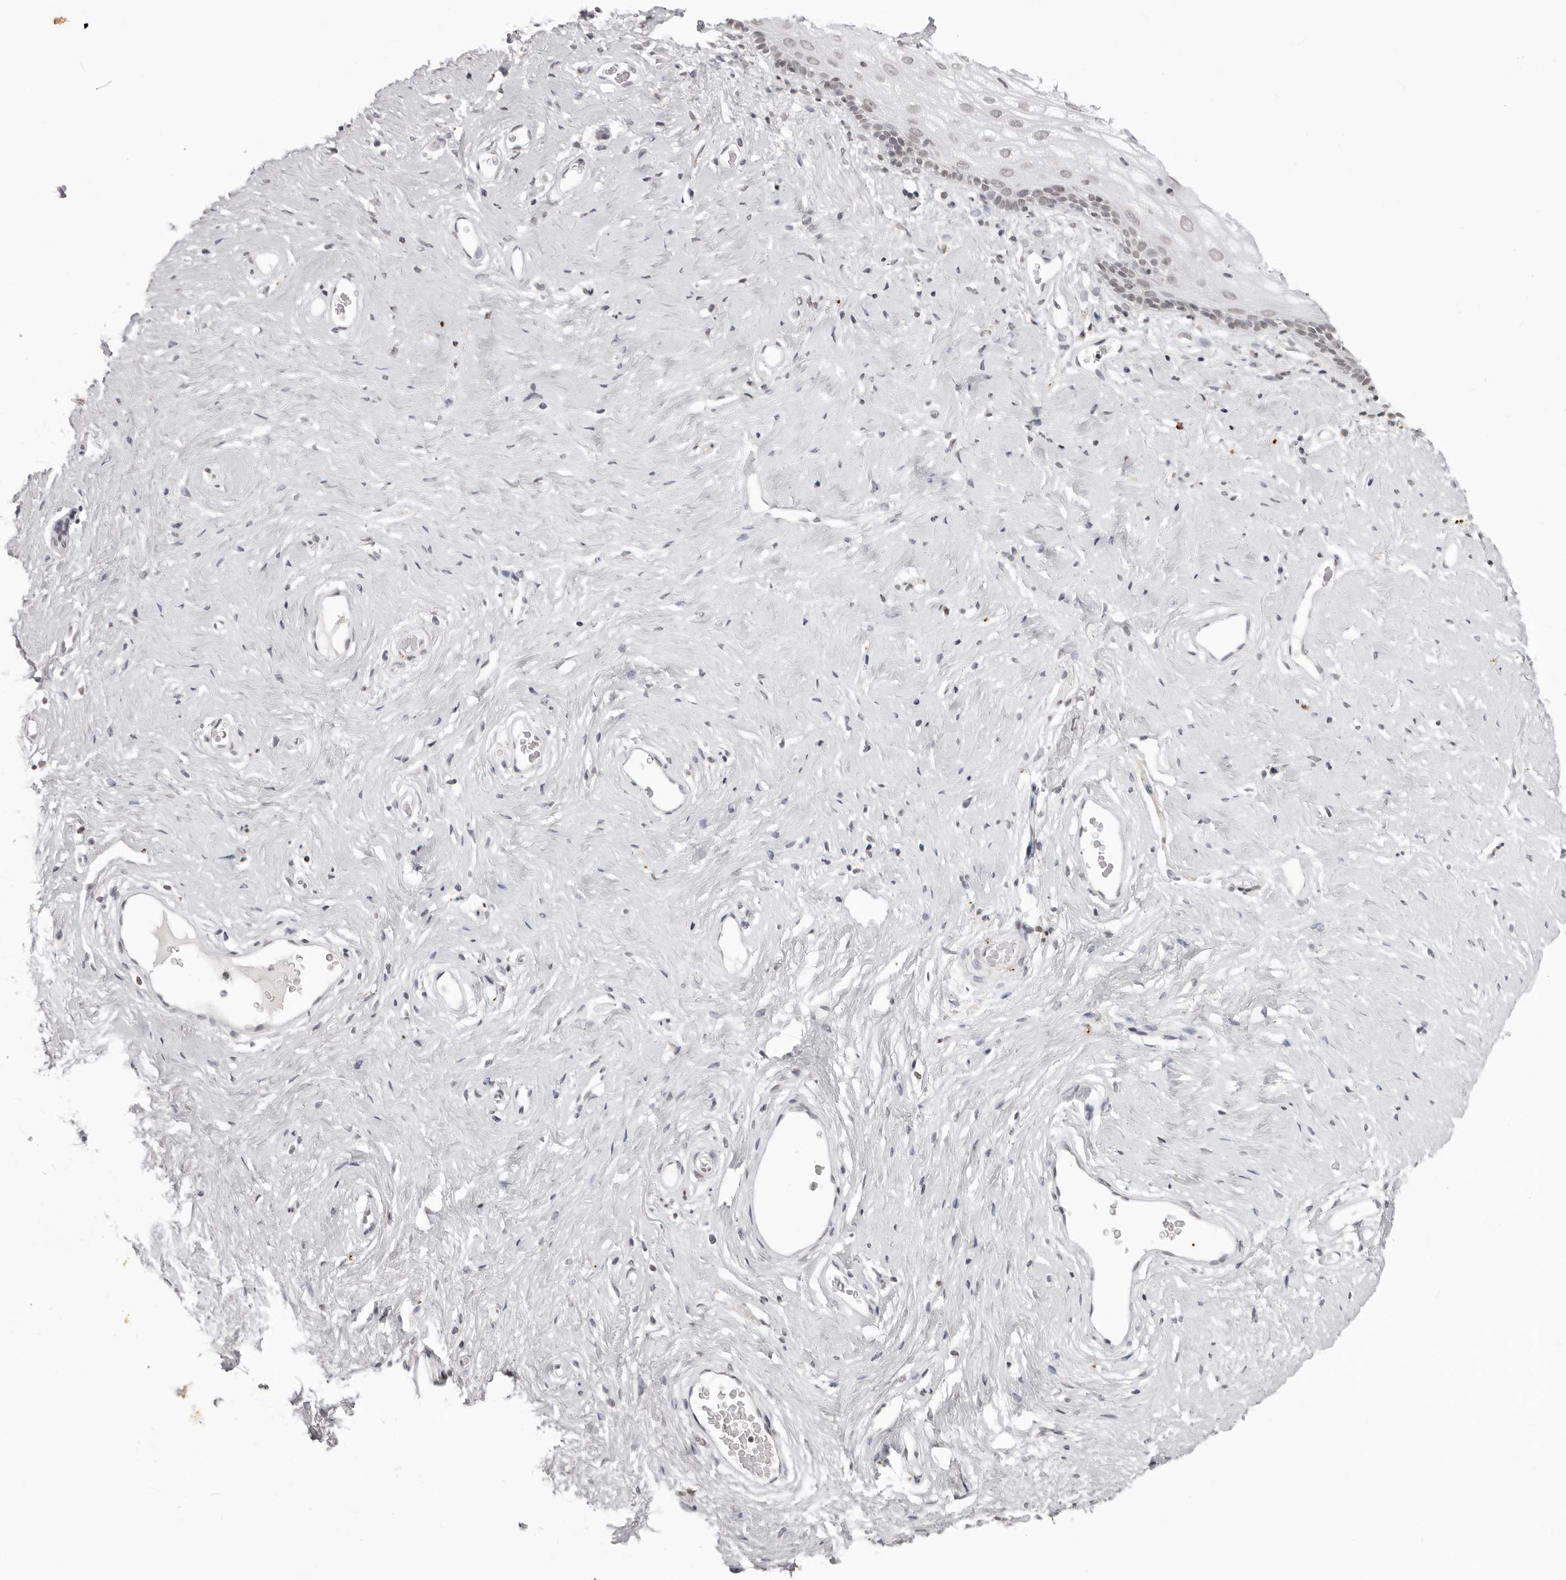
{"staining": {"intensity": "negative", "quantity": "none", "location": "none"}, "tissue": "vagina", "cell_type": "Squamous epithelial cells", "image_type": "normal", "snomed": [{"axis": "morphology", "description": "Normal tissue, NOS"}, {"axis": "morphology", "description": "Adenocarcinoma, NOS"}, {"axis": "topography", "description": "Rectum"}, {"axis": "topography", "description": "Vagina"}], "caption": "This micrograph is of benign vagina stained with immunohistochemistry (IHC) to label a protein in brown with the nuclei are counter-stained blue. There is no staining in squamous epithelial cells.", "gene": "NTM", "patient": {"sex": "female", "age": 71}}